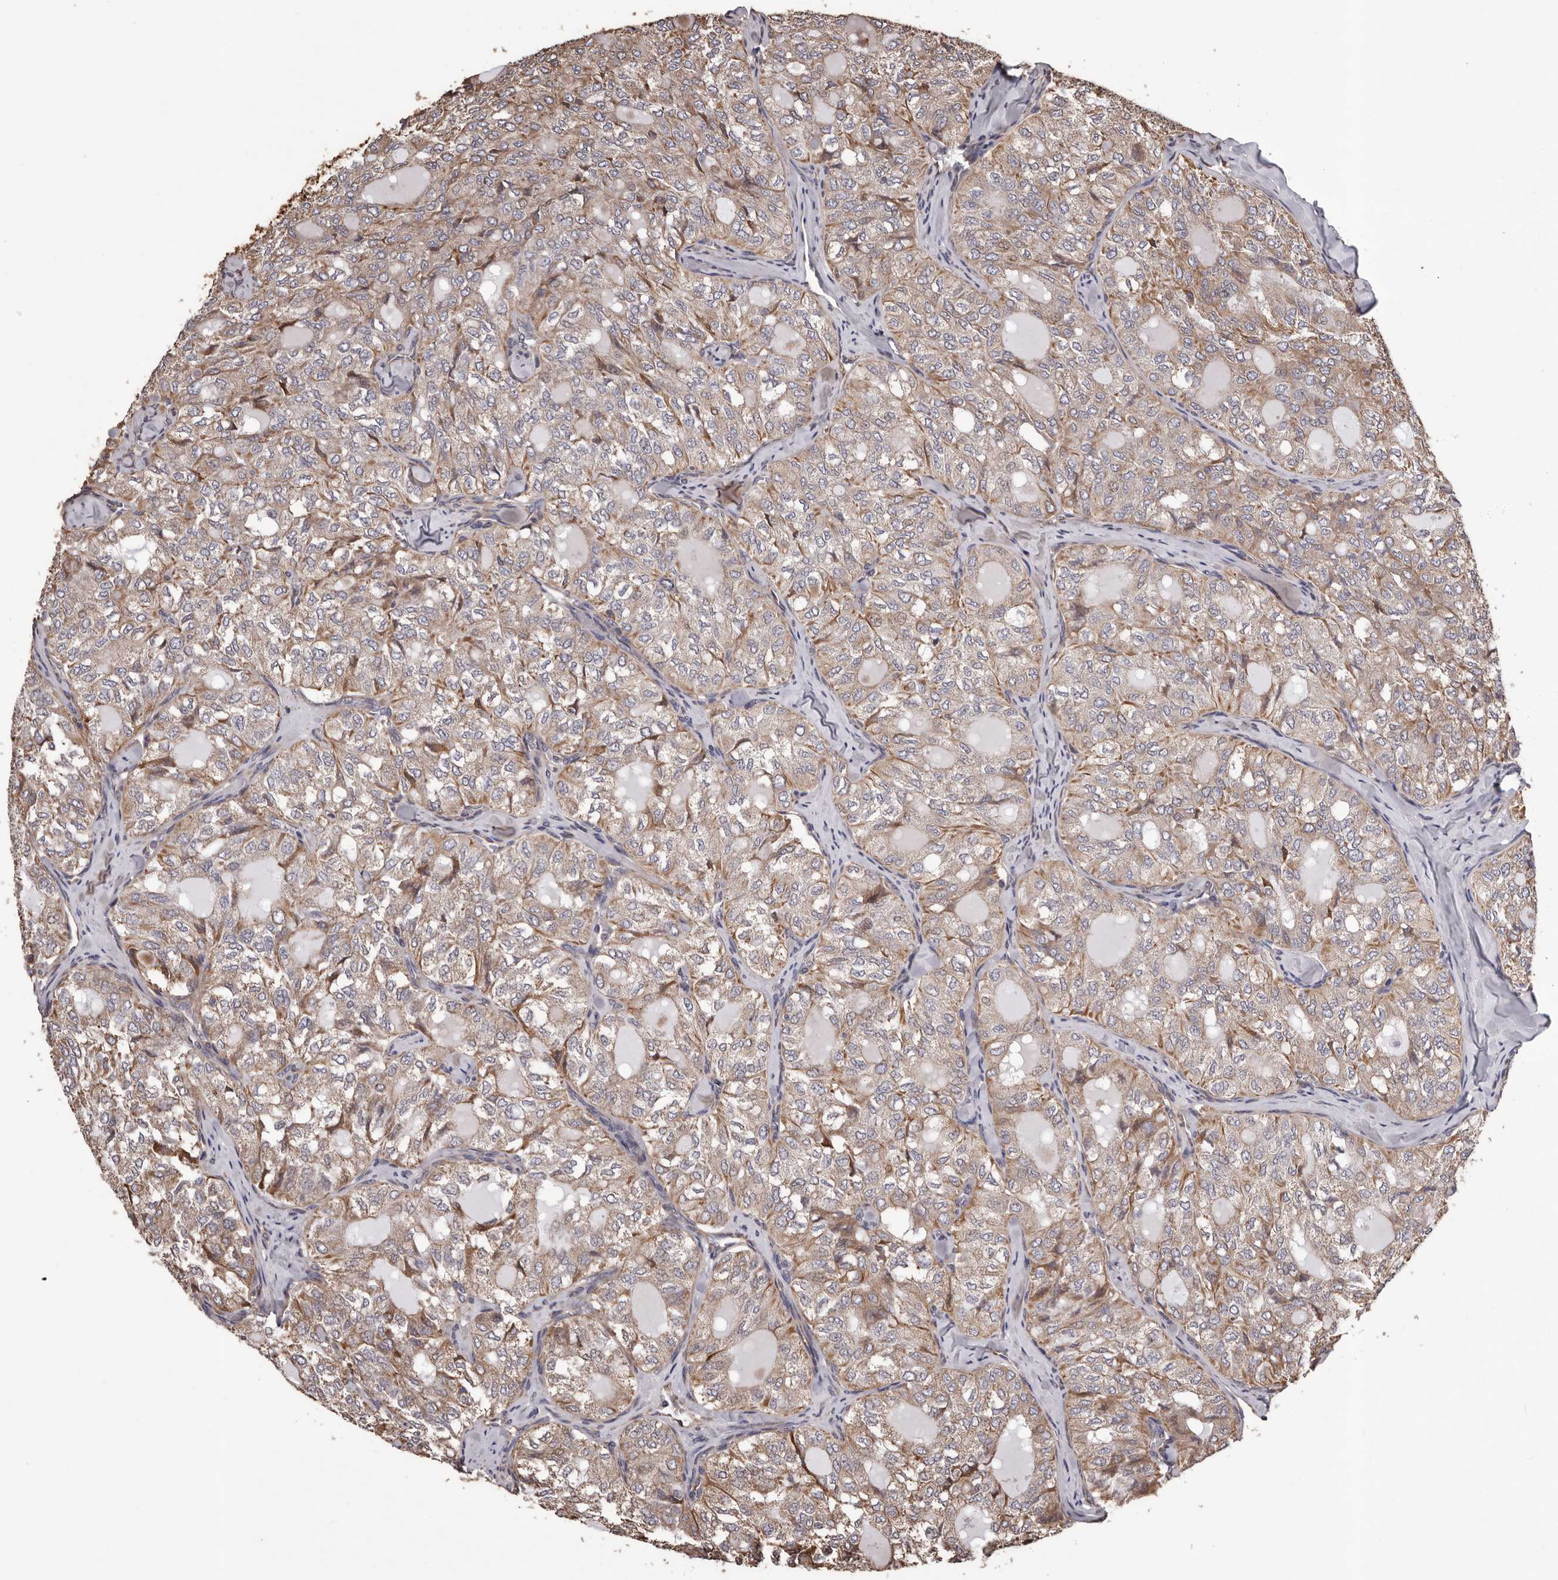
{"staining": {"intensity": "weak", "quantity": ">75%", "location": "cytoplasmic/membranous"}, "tissue": "thyroid cancer", "cell_type": "Tumor cells", "image_type": "cancer", "snomed": [{"axis": "morphology", "description": "Follicular adenoma carcinoma, NOS"}, {"axis": "topography", "description": "Thyroid gland"}], "caption": "Protein expression analysis of follicular adenoma carcinoma (thyroid) reveals weak cytoplasmic/membranous expression in approximately >75% of tumor cells. (Stains: DAB in brown, nuclei in blue, Microscopy: brightfield microscopy at high magnification).", "gene": "CEP104", "patient": {"sex": "male", "age": 75}}